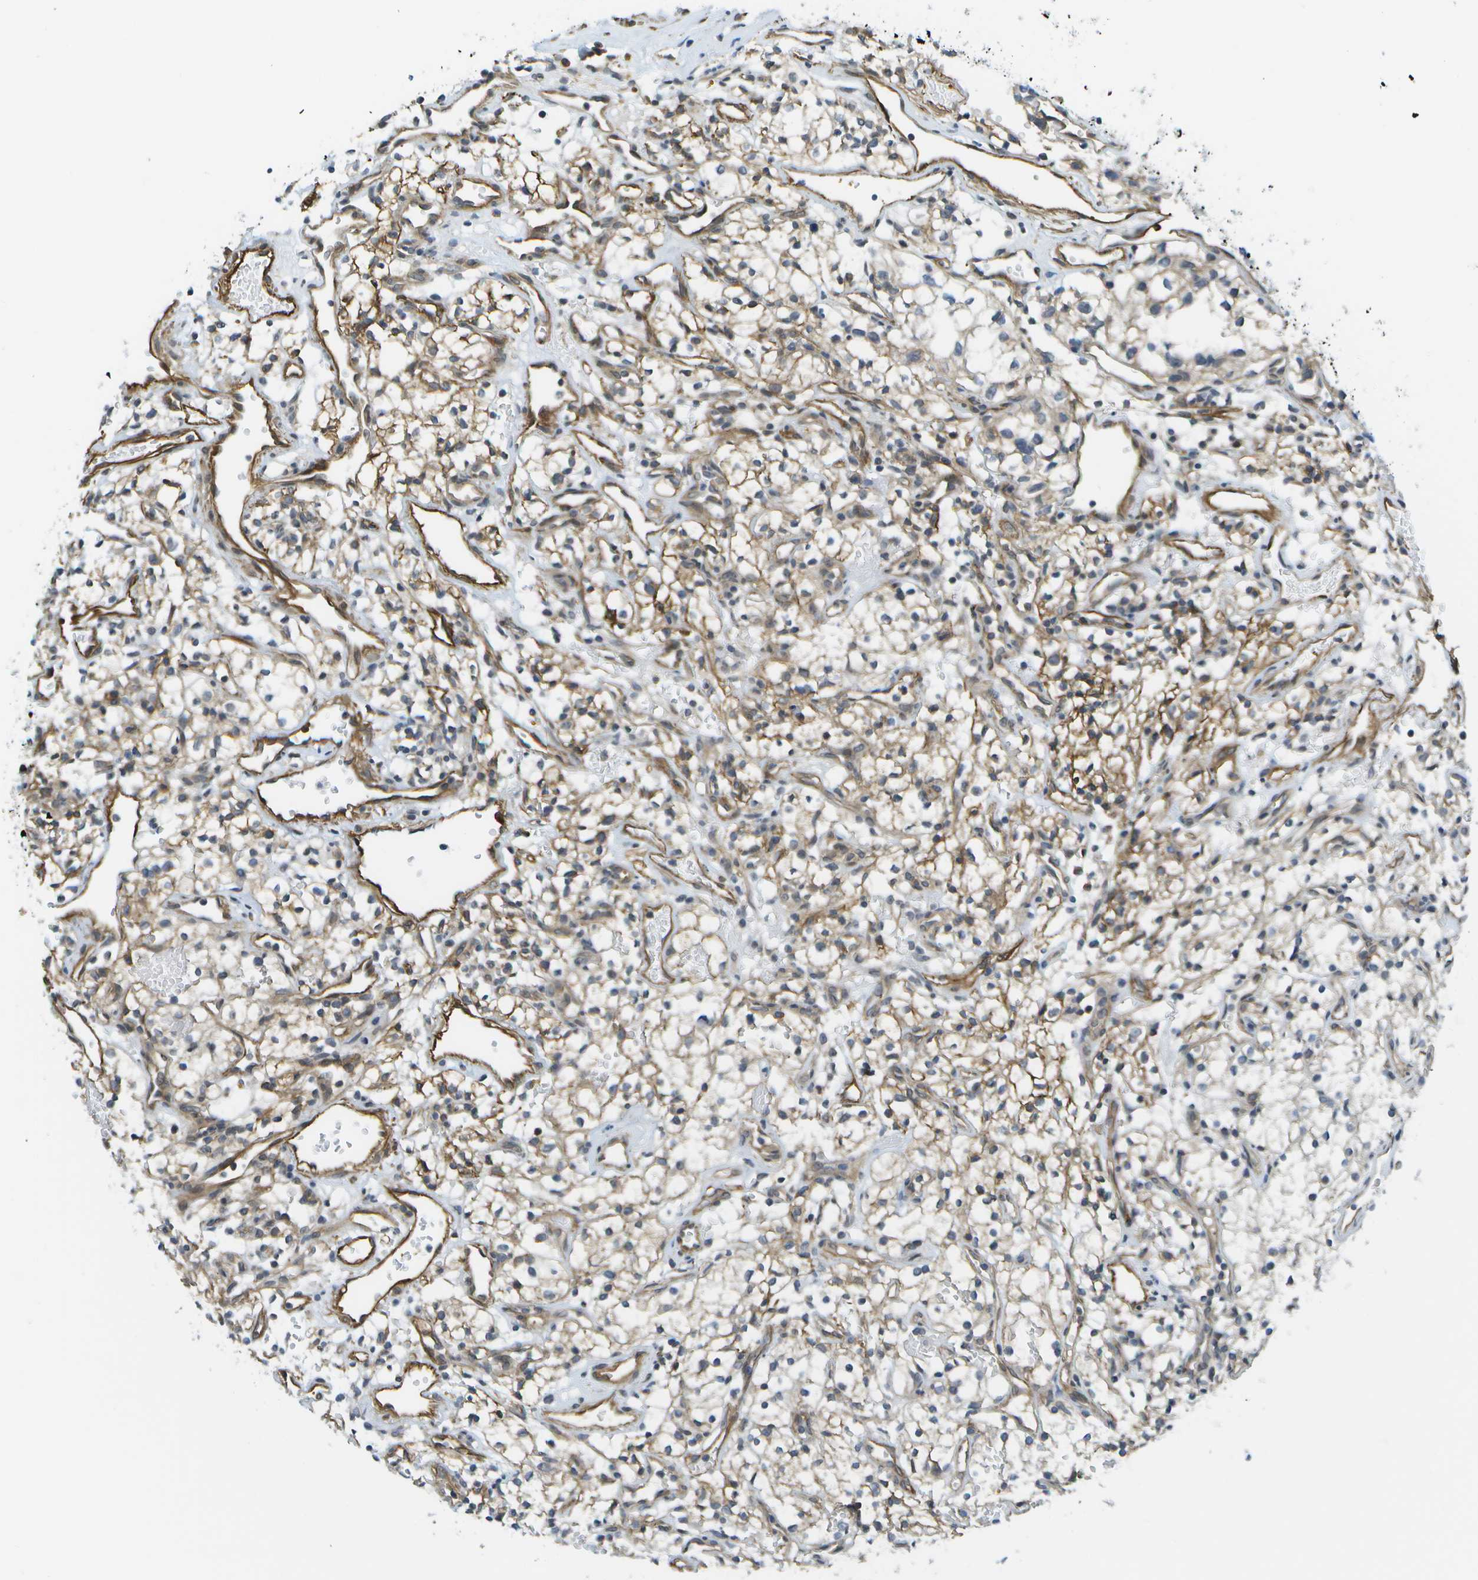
{"staining": {"intensity": "moderate", "quantity": "25%-75%", "location": "cytoplasmic/membranous"}, "tissue": "renal cancer", "cell_type": "Tumor cells", "image_type": "cancer", "snomed": [{"axis": "morphology", "description": "Adenocarcinoma, NOS"}, {"axis": "topography", "description": "Kidney"}], "caption": "Tumor cells show moderate cytoplasmic/membranous positivity in about 25%-75% of cells in renal adenocarcinoma.", "gene": "KIAA0040", "patient": {"sex": "male", "age": 59}}